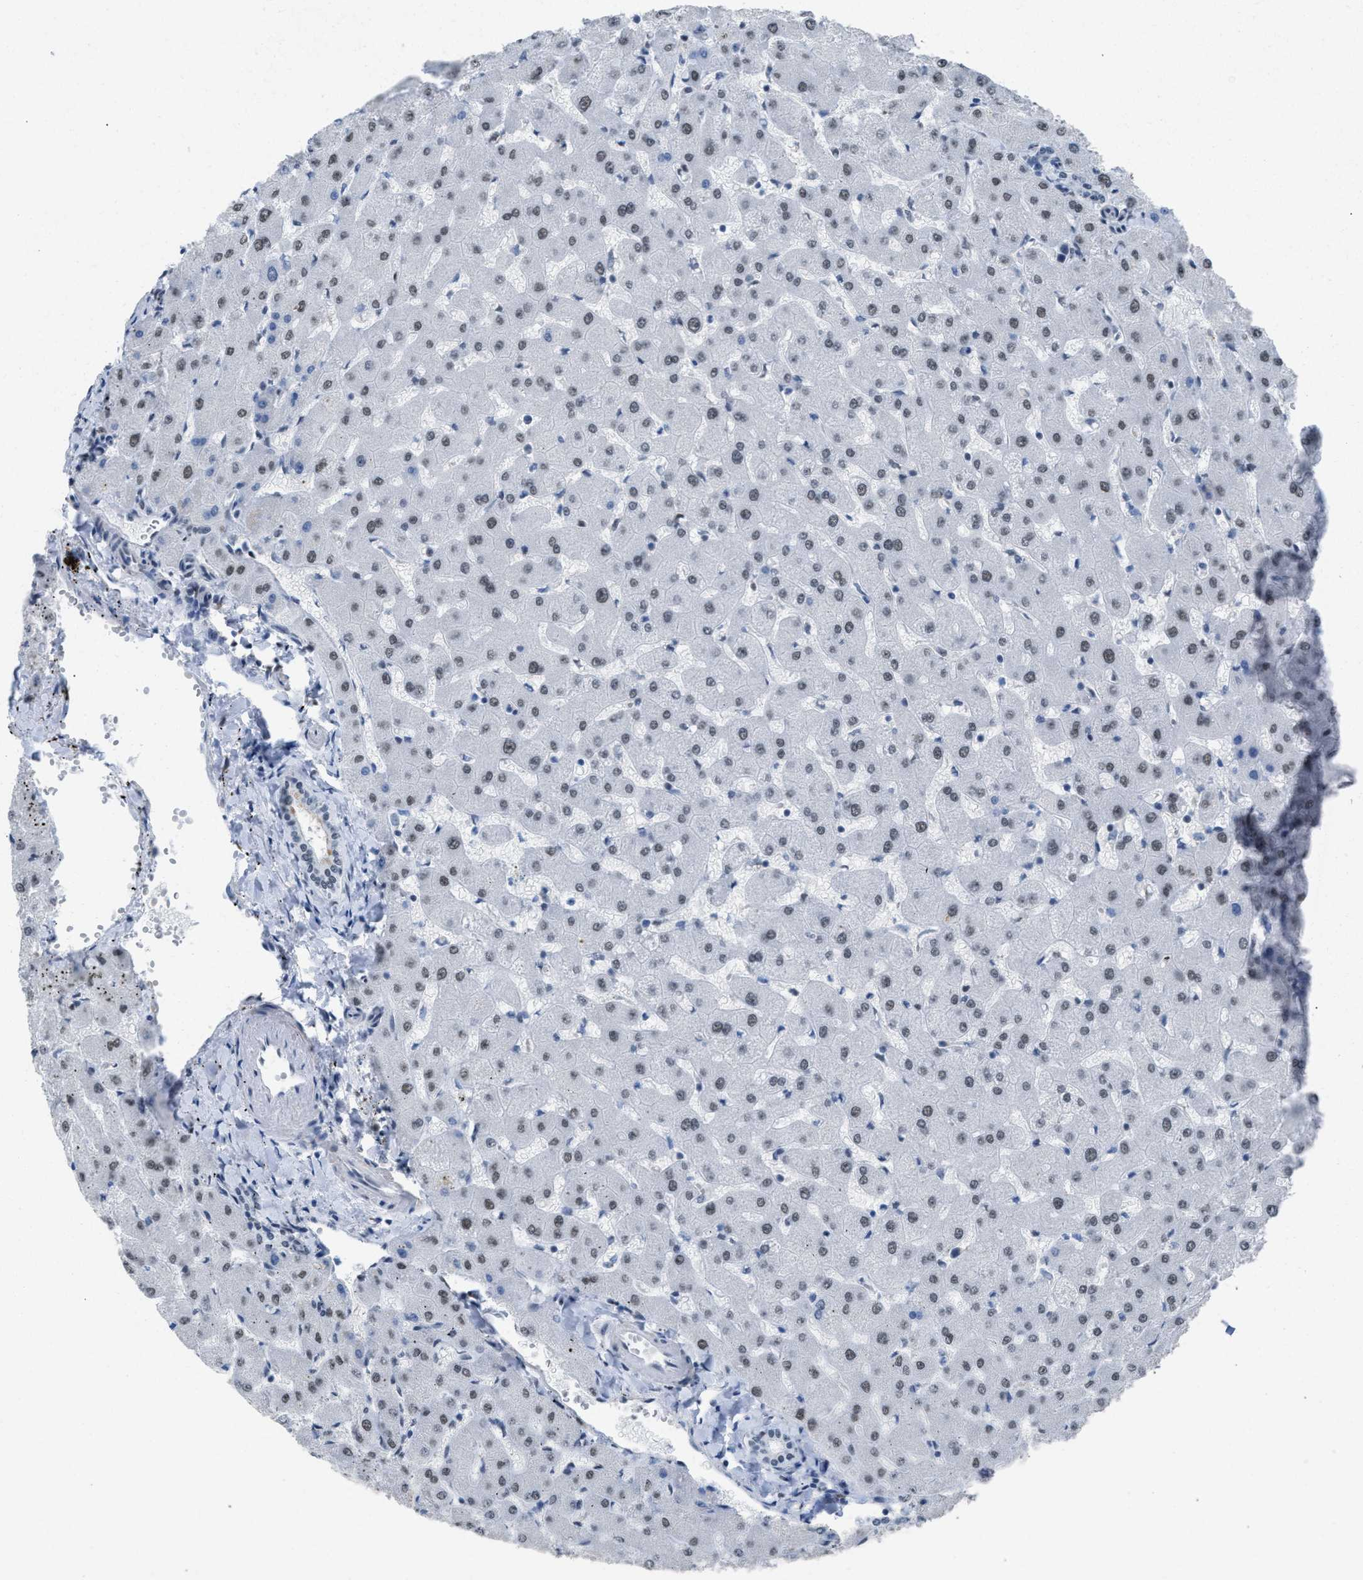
{"staining": {"intensity": "negative", "quantity": "none", "location": "none"}, "tissue": "liver", "cell_type": "Cholangiocytes", "image_type": "normal", "snomed": [{"axis": "morphology", "description": "Normal tissue, NOS"}, {"axis": "topography", "description": "Liver"}], "caption": "Photomicrograph shows no protein positivity in cholangiocytes of unremarkable liver.", "gene": "SCAF4", "patient": {"sex": "female", "age": 63}}